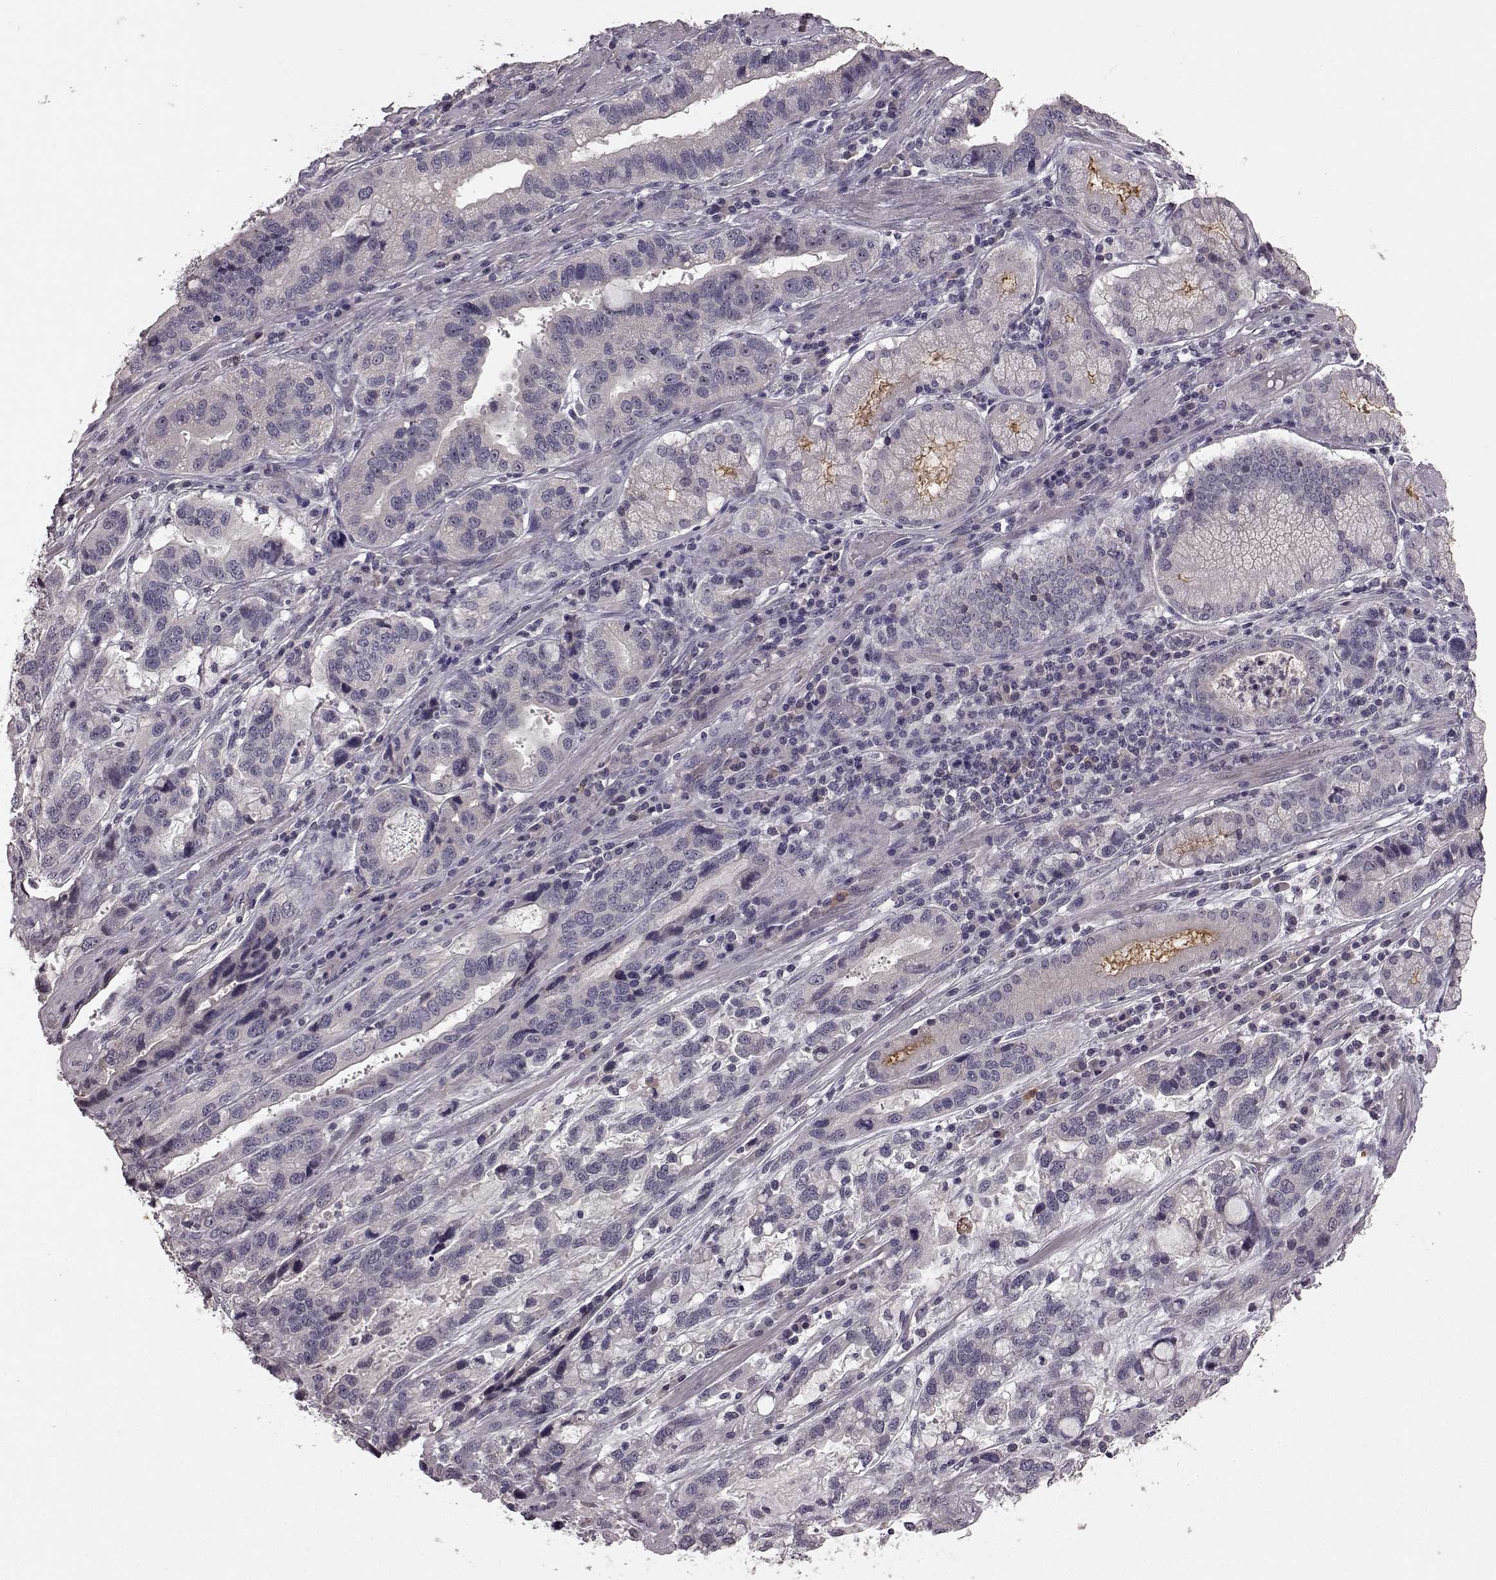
{"staining": {"intensity": "negative", "quantity": "none", "location": "none"}, "tissue": "stomach cancer", "cell_type": "Tumor cells", "image_type": "cancer", "snomed": [{"axis": "morphology", "description": "Adenocarcinoma, NOS"}, {"axis": "topography", "description": "Stomach, lower"}], "caption": "Immunohistochemistry (IHC) of human stomach cancer shows no staining in tumor cells.", "gene": "SLC22A18", "patient": {"sex": "female", "age": 76}}